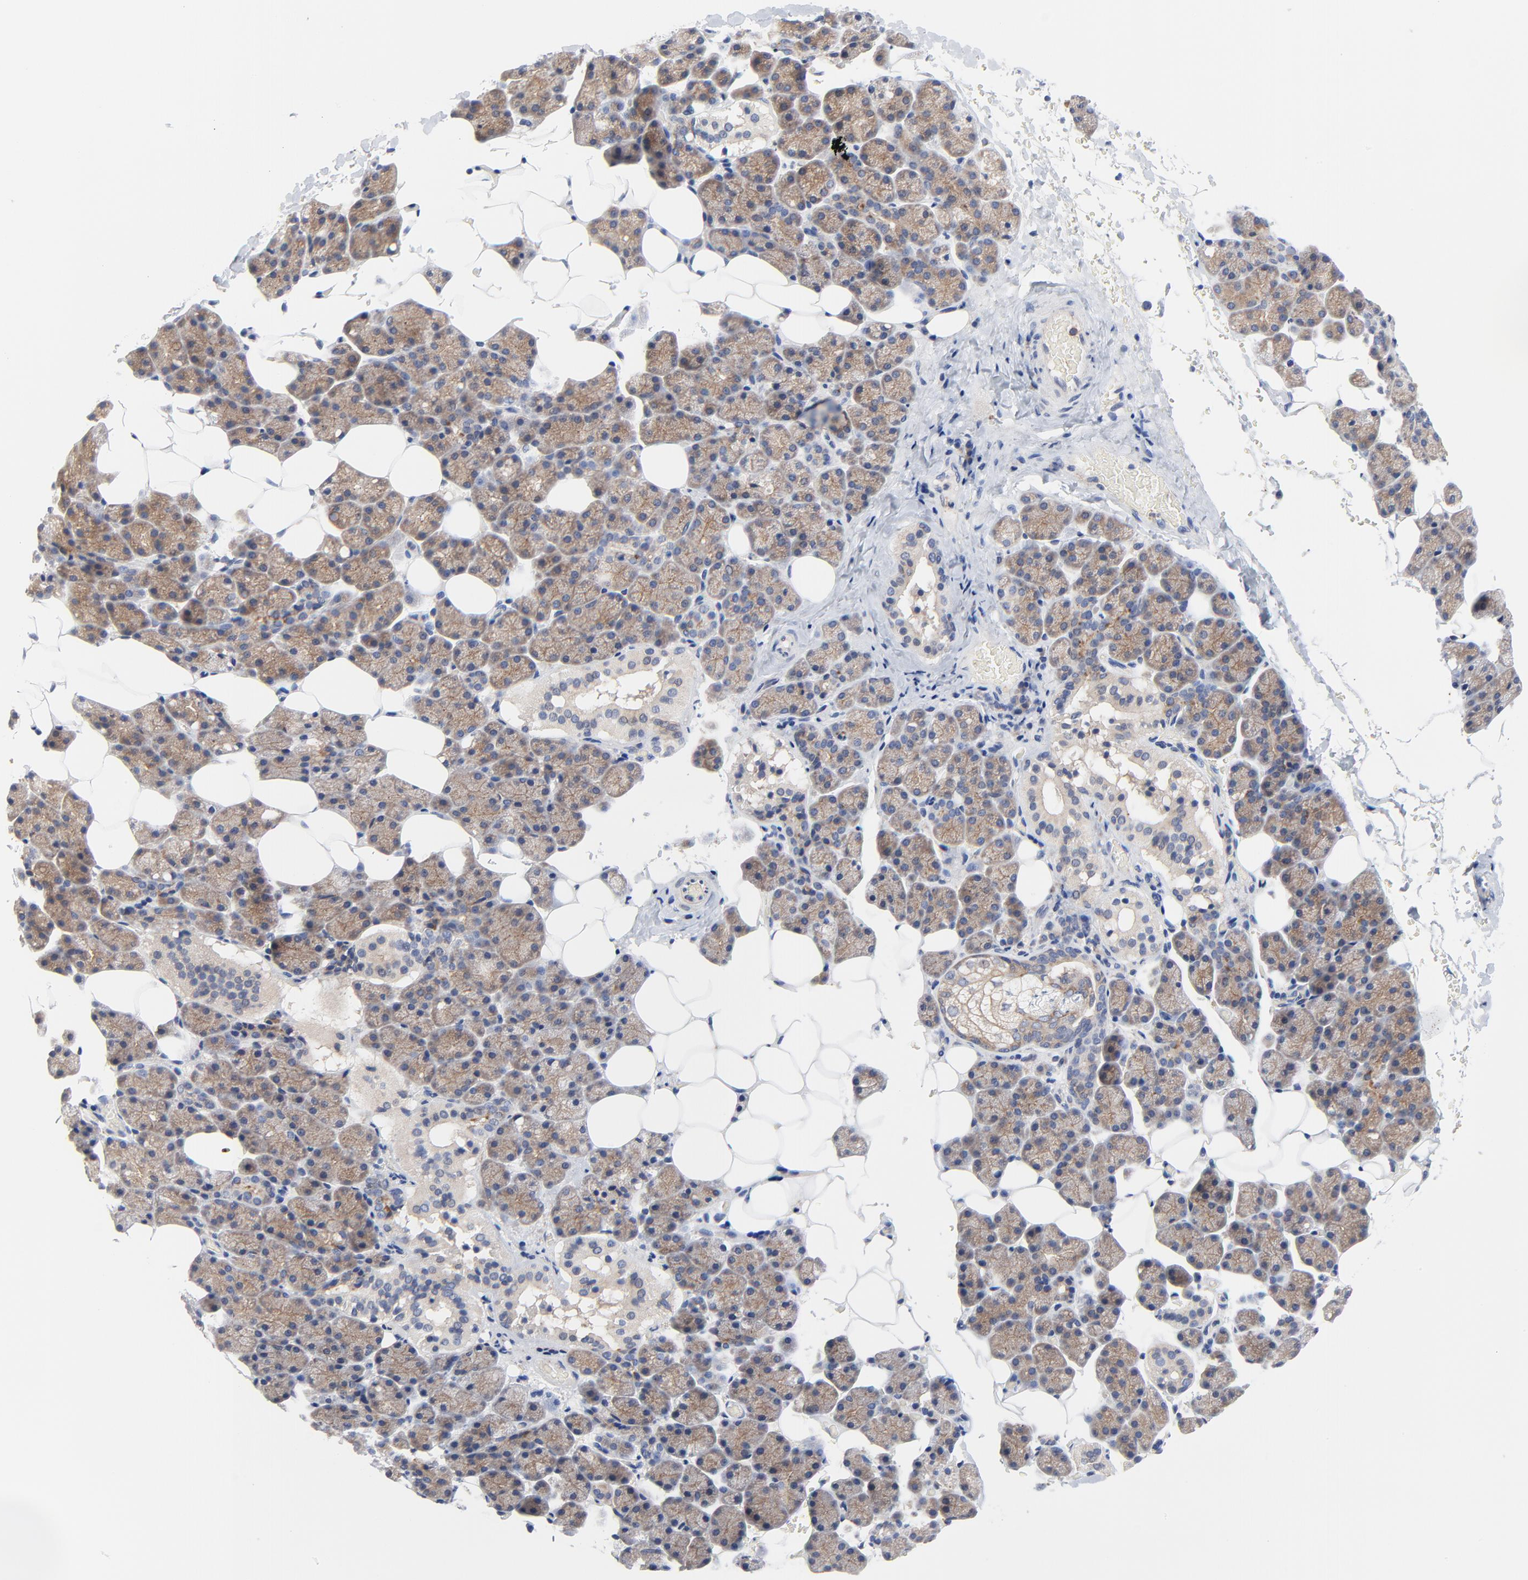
{"staining": {"intensity": "moderate", "quantity": "25%-75%", "location": "cytoplasmic/membranous"}, "tissue": "salivary gland", "cell_type": "Glandular cells", "image_type": "normal", "snomed": [{"axis": "morphology", "description": "Normal tissue, NOS"}, {"axis": "topography", "description": "Lymph node"}, {"axis": "topography", "description": "Salivary gland"}], "caption": "This image reveals benign salivary gland stained with immunohistochemistry to label a protein in brown. The cytoplasmic/membranous of glandular cells show moderate positivity for the protein. Nuclei are counter-stained blue.", "gene": "VAV2", "patient": {"sex": "male", "age": 8}}